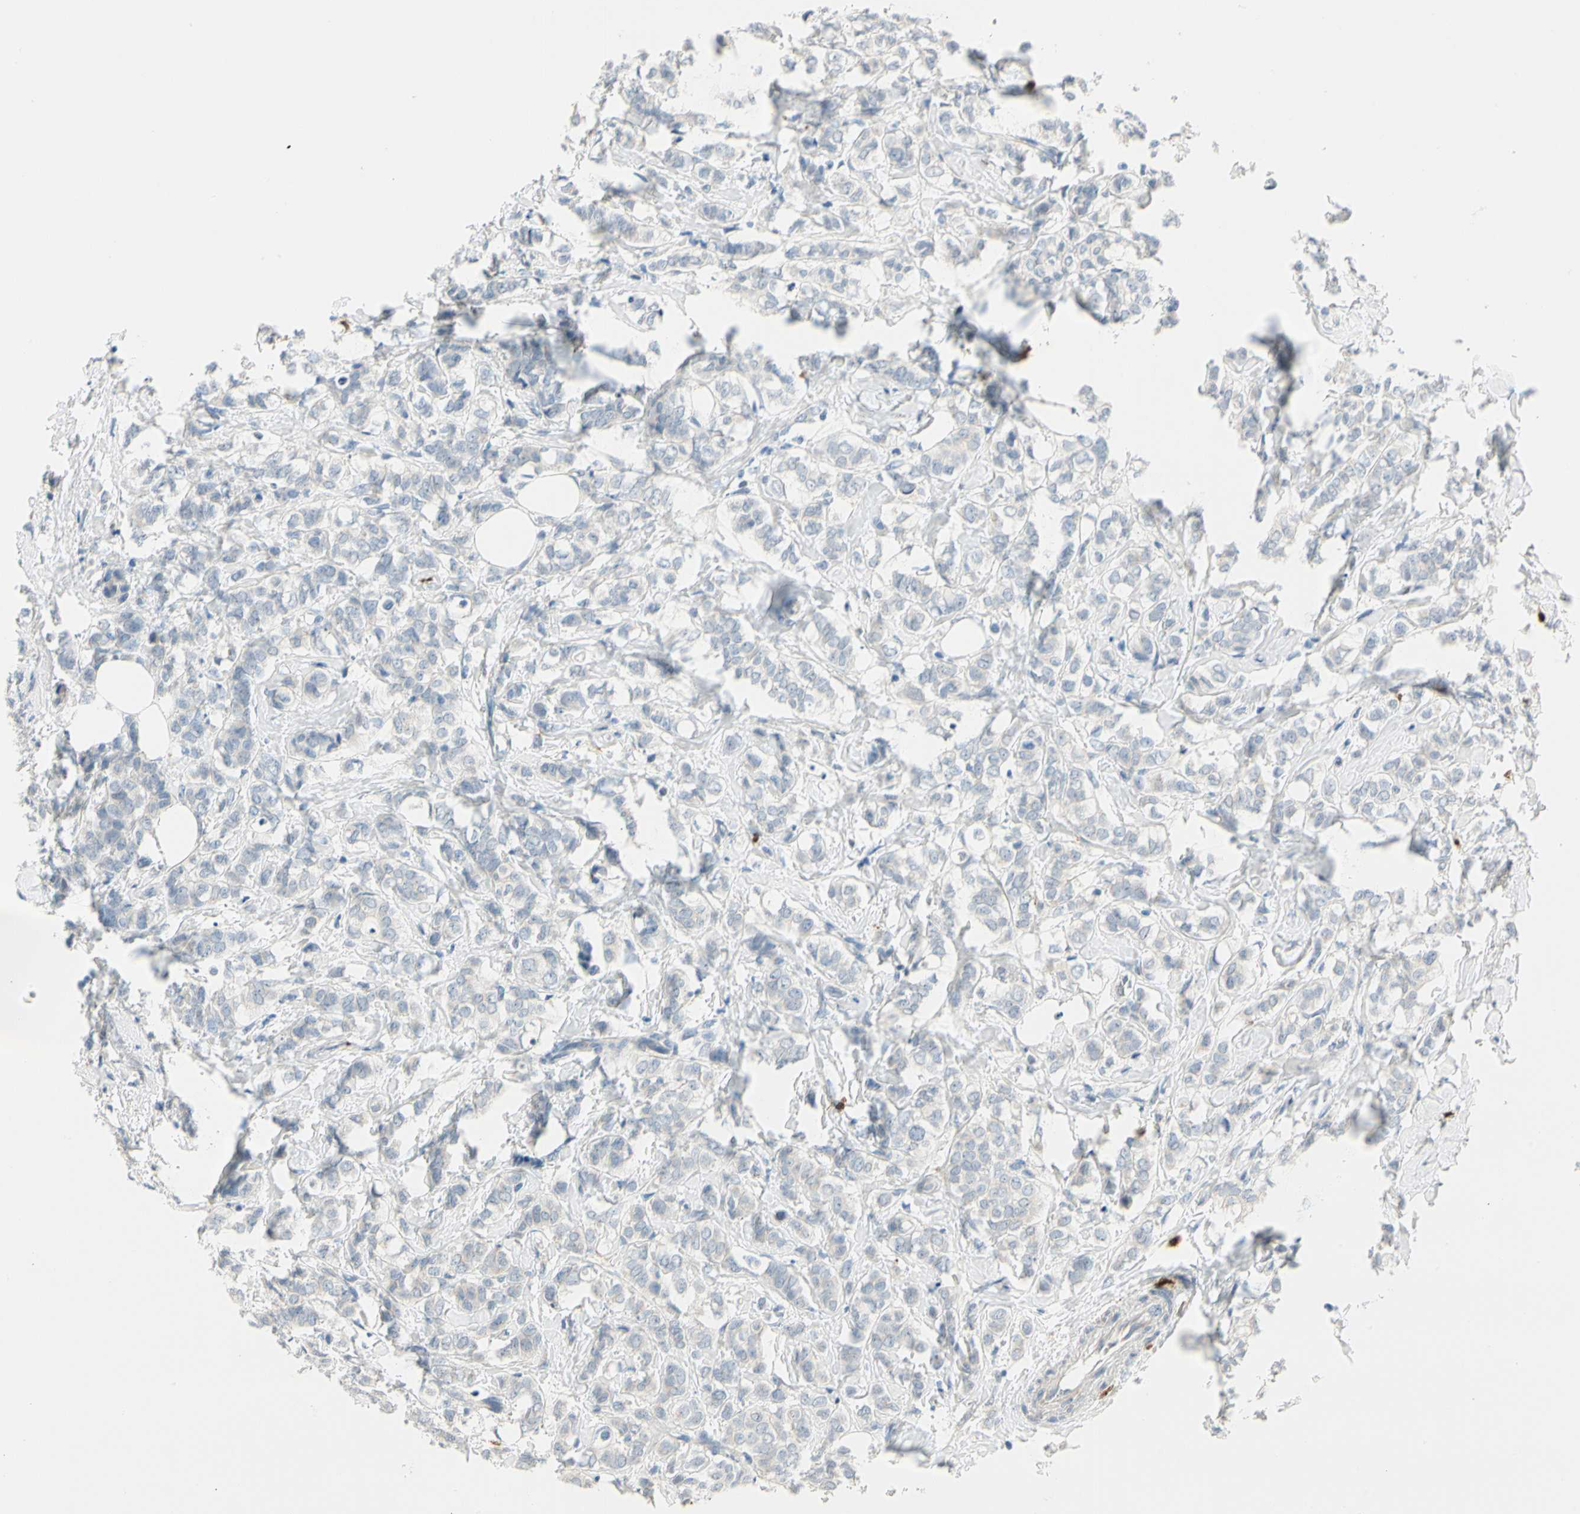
{"staining": {"intensity": "weak", "quantity": "<25%", "location": "cytoplasmic/membranous"}, "tissue": "breast cancer", "cell_type": "Tumor cells", "image_type": "cancer", "snomed": [{"axis": "morphology", "description": "Lobular carcinoma"}, {"axis": "topography", "description": "Breast"}], "caption": "This is a histopathology image of immunohistochemistry staining of lobular carcinoma (breast), which shows no positivity in tumor cells.", "gene": "TRAF5", "patient": {"sex": "female", "age": 60}}